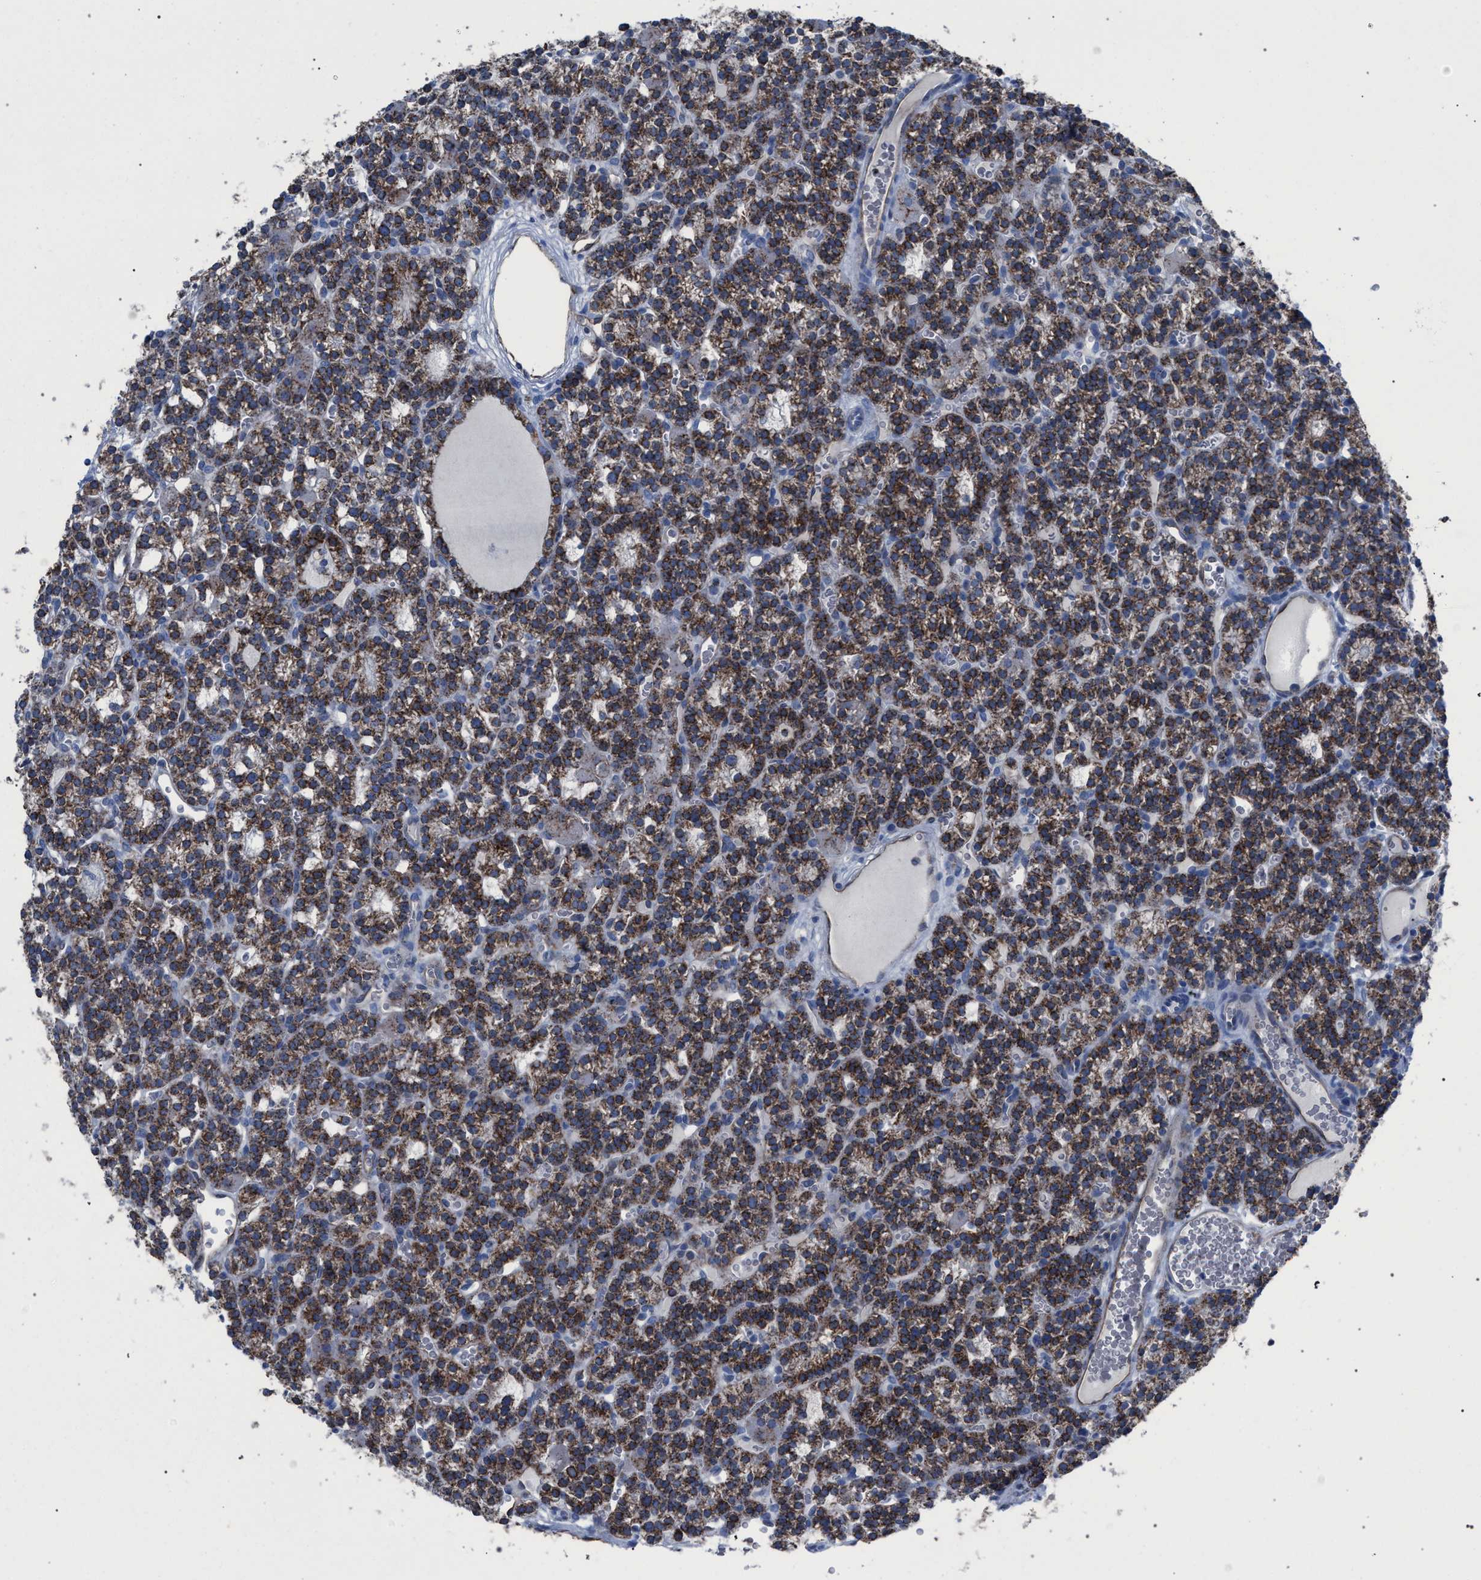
{"staining": {"intensity": "moderate", "quantity": ">75%", "location": "cytoplasmic/membranous"}, "tissue": "parathyroid gland", "cell_type": "Glandular cells", "image_type": "normal", "snomed": [{"axis": "morphology", "description": "Normal tissue, NOS"}, {"axis": "morphology", "description": "Adenoma, NOS"}, {"axis": "topography", "description": "Parathyroid gland"}], "caption": "Parathyroid gland stained with IHC shows moderate cytoplasmic/membranous positivity in approximately >75% of glandular cells. (Brightfield microscopy of DAB IHC at high magnification).", "gene": "HSD17B4", "patient": {"sex": "female", "age": 58}}